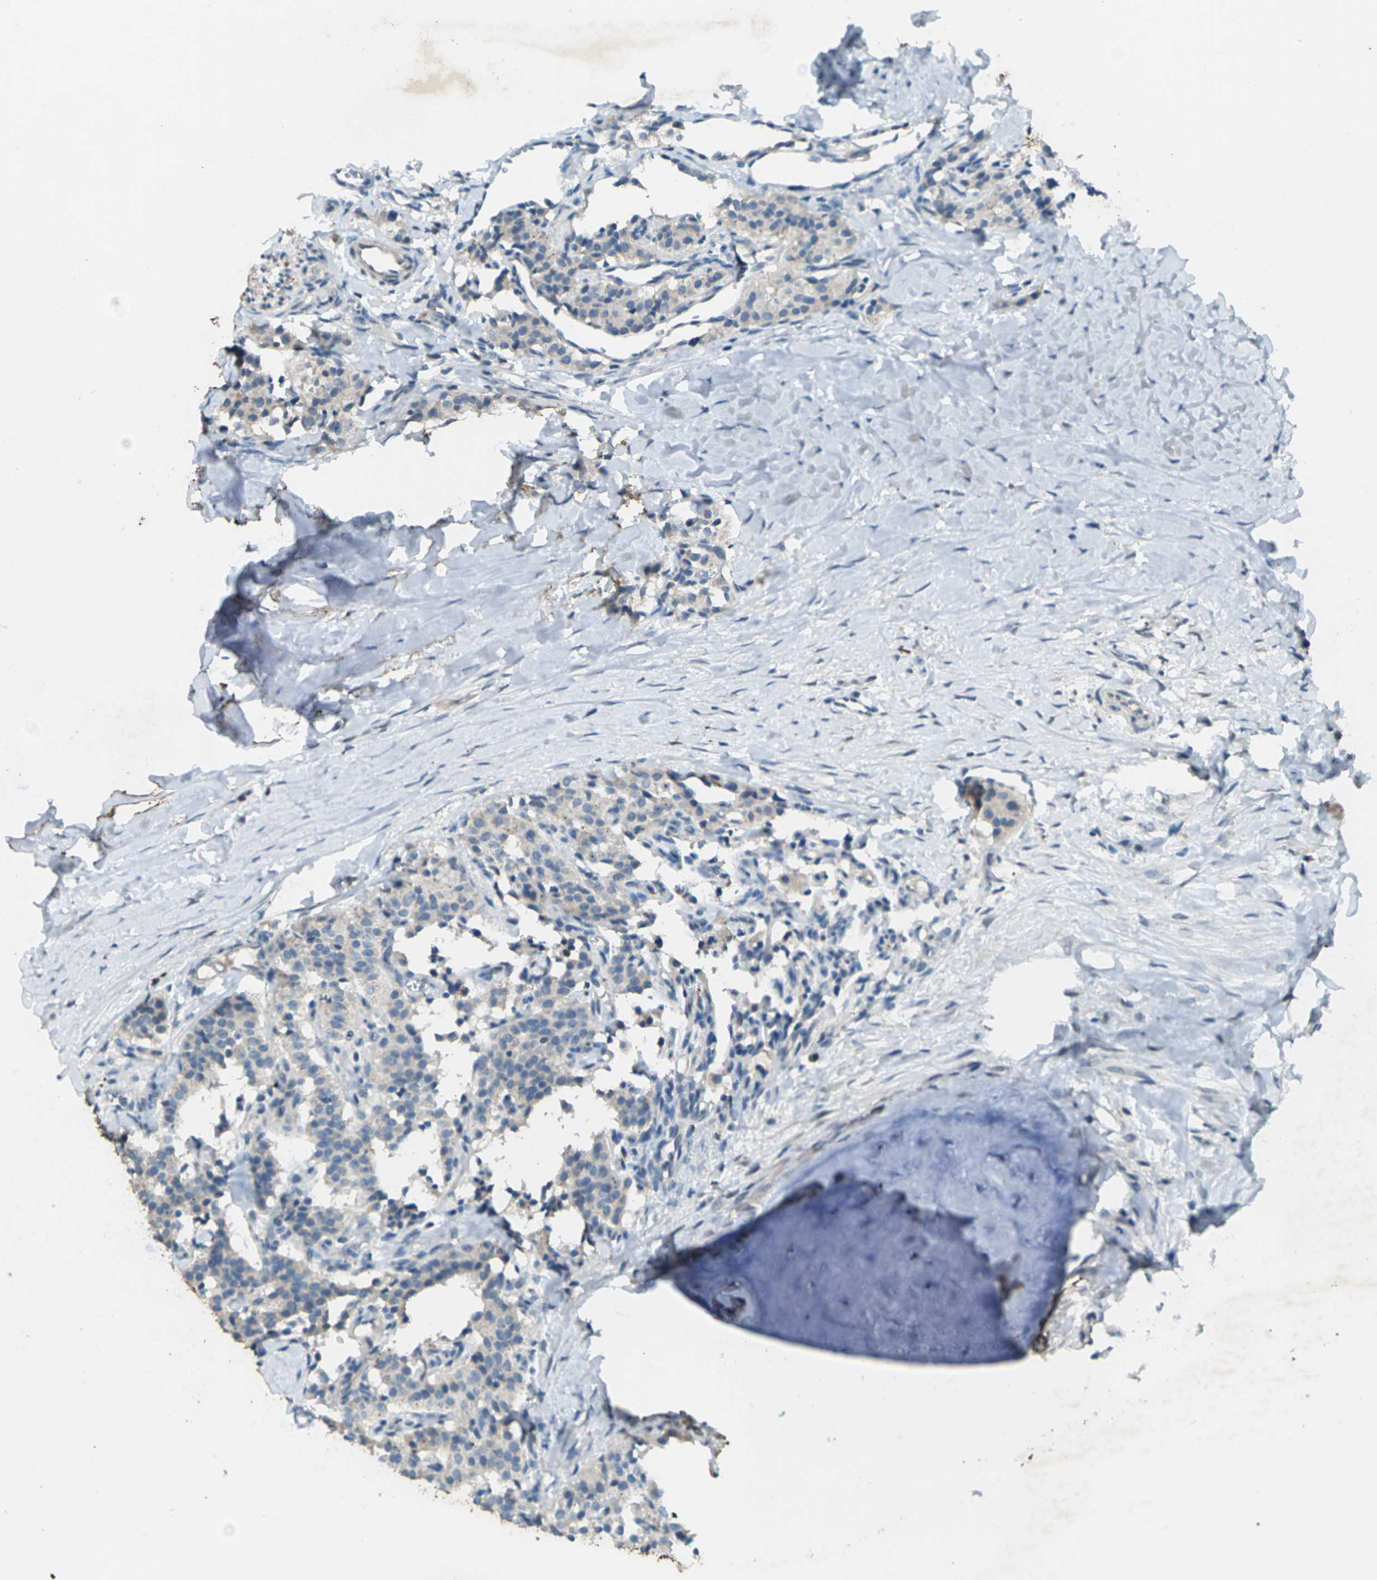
{"staining": {"intensity": "weak", "quantity": "<25%", "location": "cytoplasmic/membranous"}, "tissue": "carcinoid", "cell_type": "Tumor cells", "image_type": "cancer", "snomed": [{"axis": "morphology", "description": "Carcinoid, malignant, NOS"}, {"axis": "topography", "description": "Lung"}], "caption": "Immunohistochemical staining of carcinoid shows no significant positivity in tumor cells. (DAB (3,3'-diaminobenzidine) IHC visualized using brightfield microscopy, high magnification).", "gene": "SIGLEC14", "patient": {"sex": "male", "age": 30}}